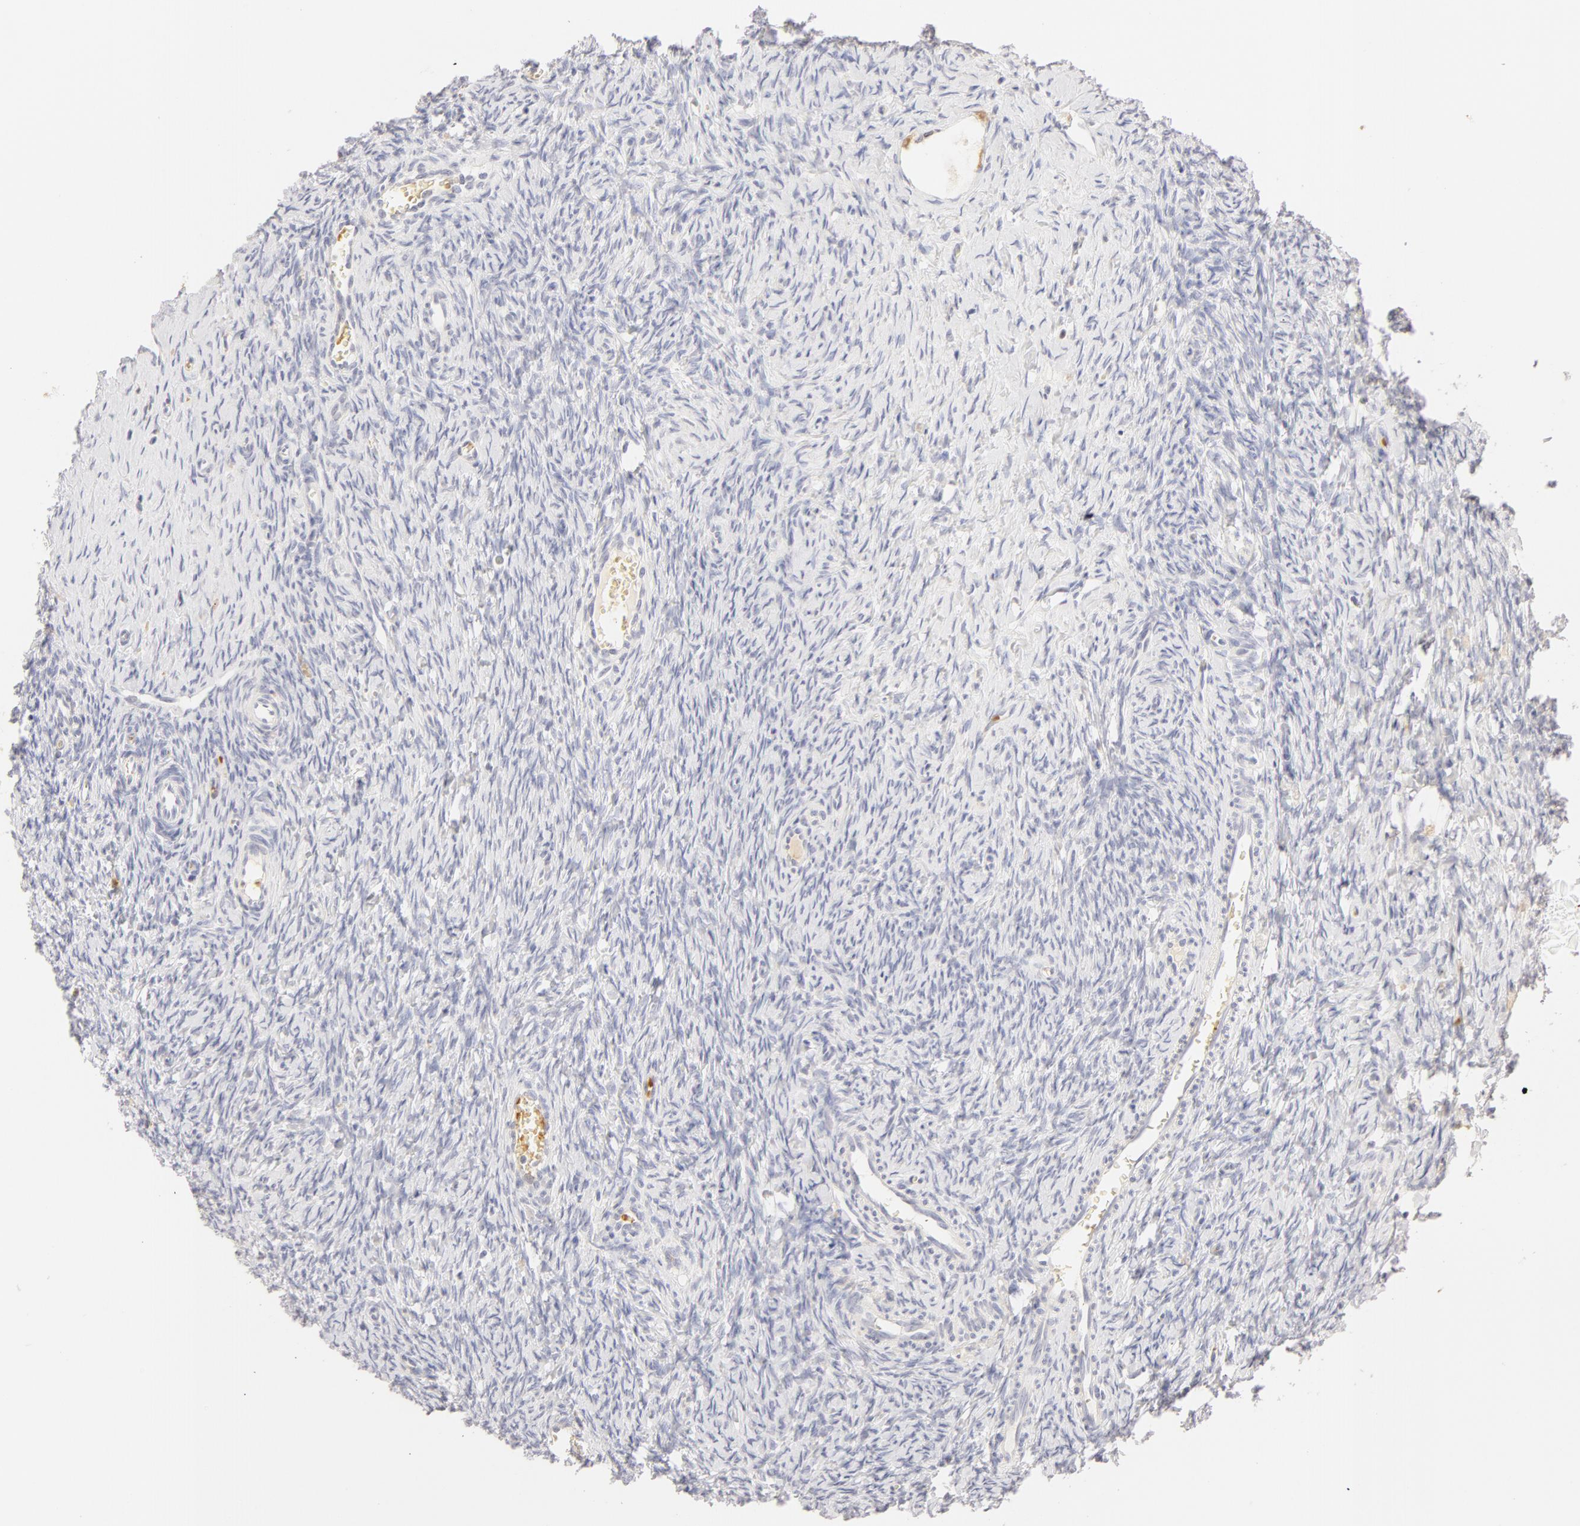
{"staining": {"intensity": "negative", "quantity": "none", "location": "none"}, "tissue": "ovary", "cell_type": "Ovarian stroma cells", "image_type": "normal", "snomed": [{"axis": "morphology", "description": "Normal tissue, NOS"}, {"axis": "topography", "description": "Ovary"}], "caption": "This photomicrograph is of normal ovary stained with immunohistochemistry to label a protein in brown with the nuclei are counter-stained blue. There is no expression in ovarian stroma cells.", "gene": "CA2", "patient": {"sex": "female", "age": 32}}